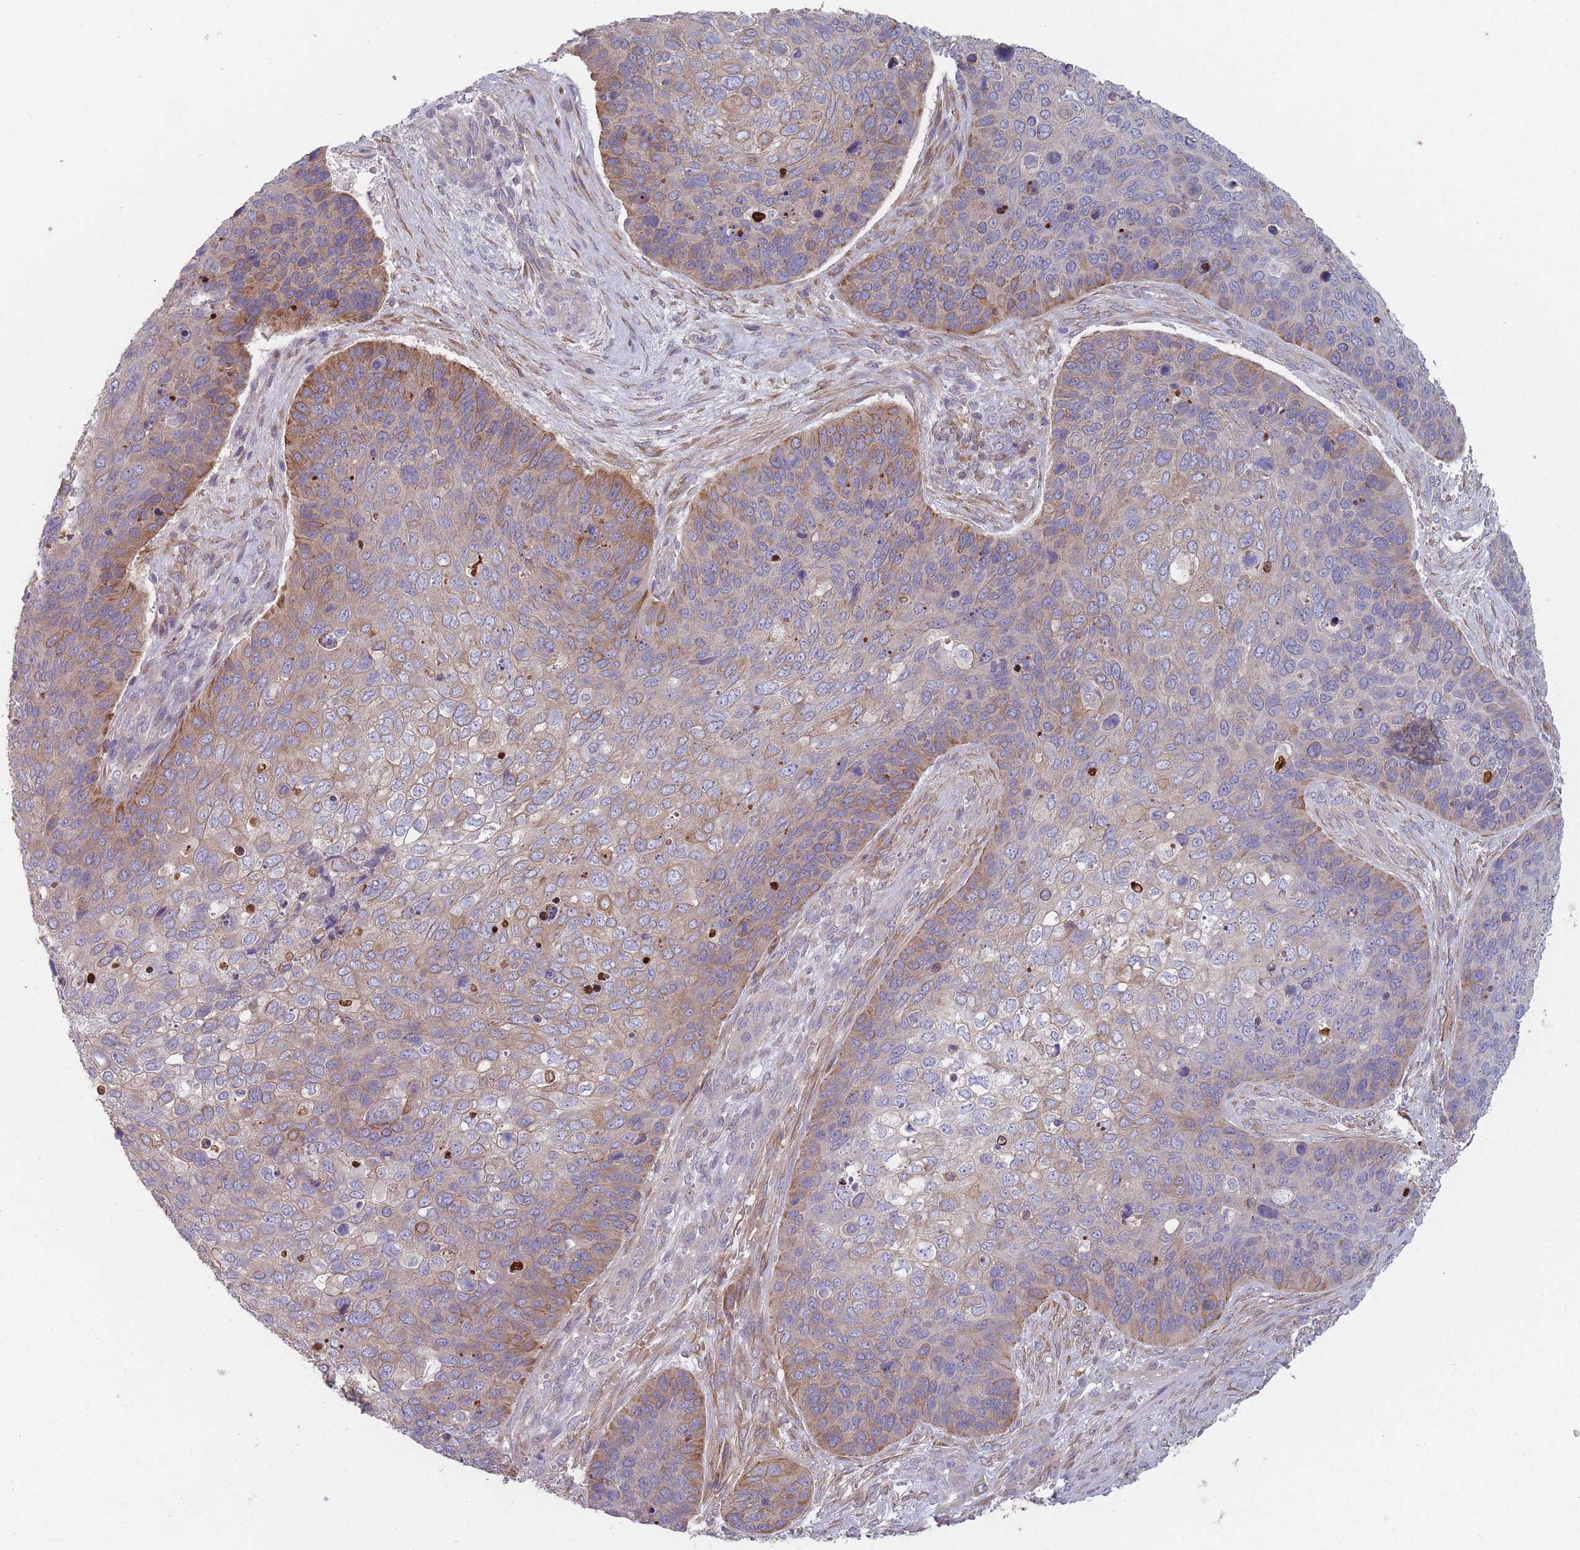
{"staining": {"intensity": "moderate", "quantity": "25%-75%", "location": "cytoplasmic/membranous"}, "tissue": "skin cancer", "cell_type": "Tumor cells", "image_type": "cancer", "snomed": [{"axis": "morphology", "description": "Basal cell carcinoma"}, {"axis": "topography", "description": "Skin"}], "caption": "Tumor cells display medium levels of moderate cytoplasmic/membranous expression in about 25%-75% of cells in skin cancer (basal cell carcinoma).", "gene": "HSBP1L1", "patient": {"sex": "female", "age": 74}}